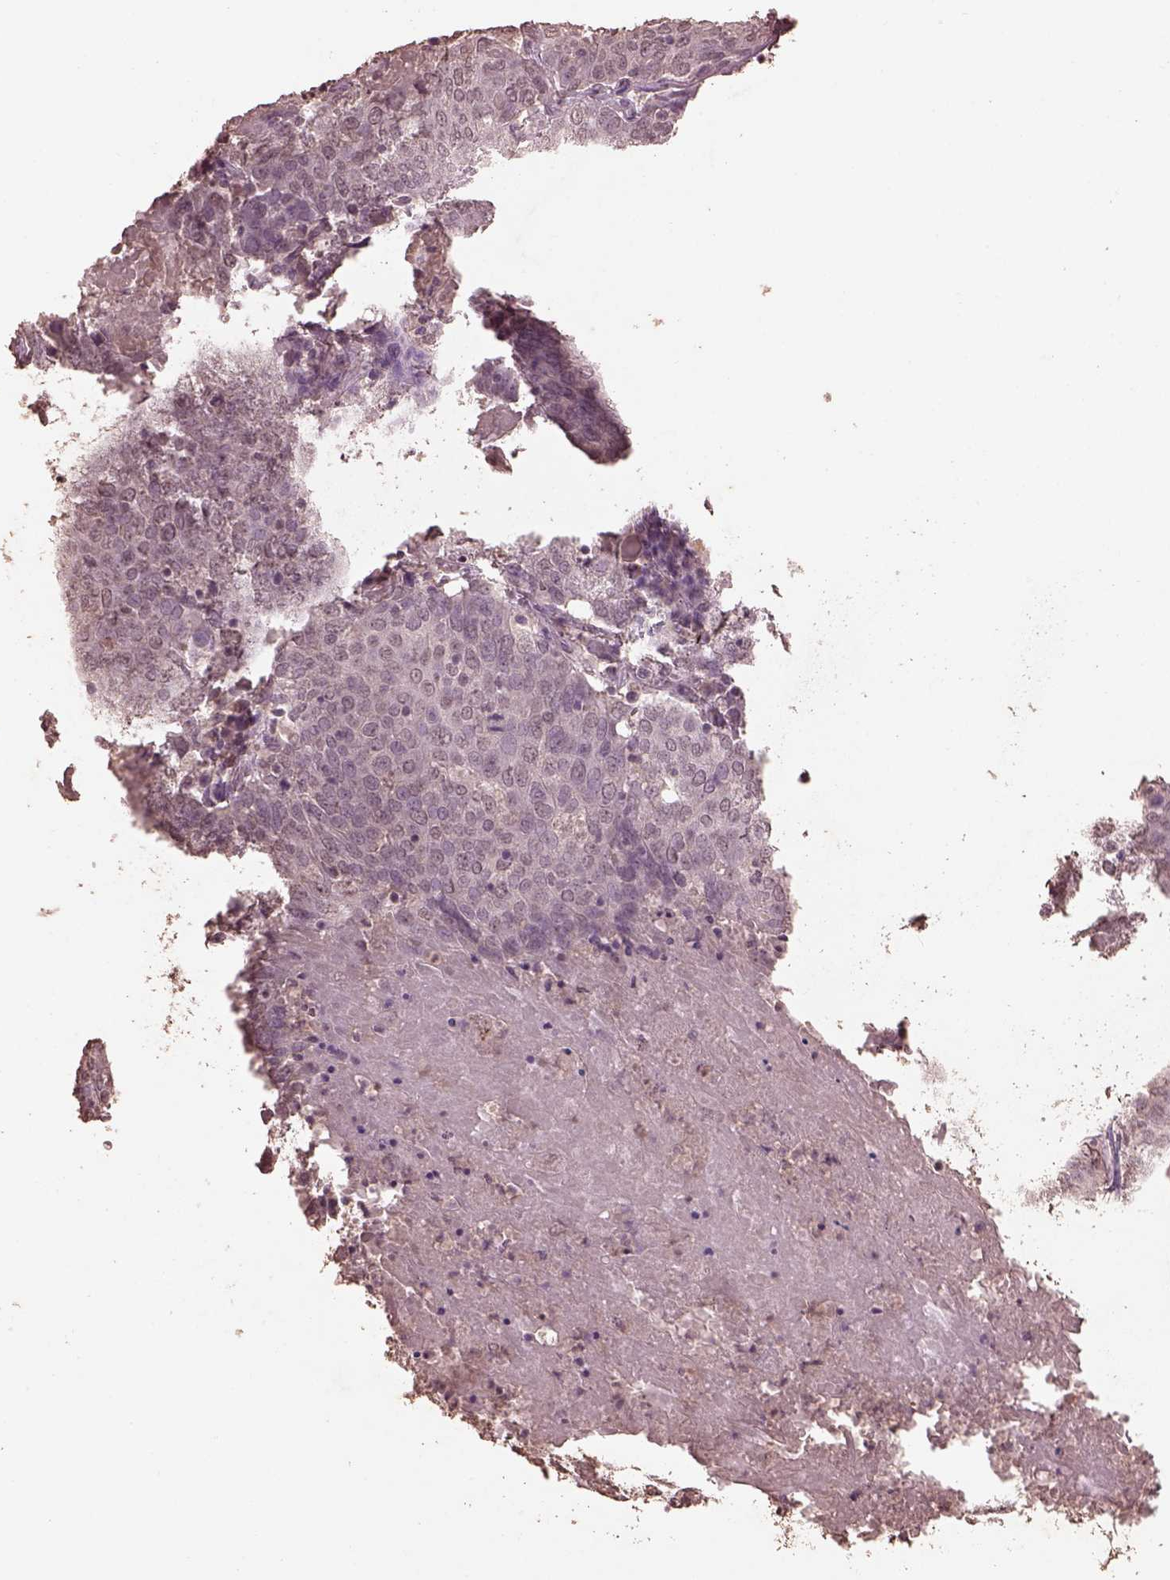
{"staining": {"intensity": "negative", "quantity": "none", "location": "none"}, "tissue": "lung cancer", "cell_type": "Tumor cells", "image_type": "cancer", "snomed": [{"axis": "morphology", "description": "Squamous cell carcinoma, NOS"}, {"axis": "topography", "description": "Lung"}], "caption": "Immunohistochemical staining of lung cancer shows no significant positivity in tumor cells.", "gene": "CPT1C", "patient": {"sex": "male", "age": 82}}